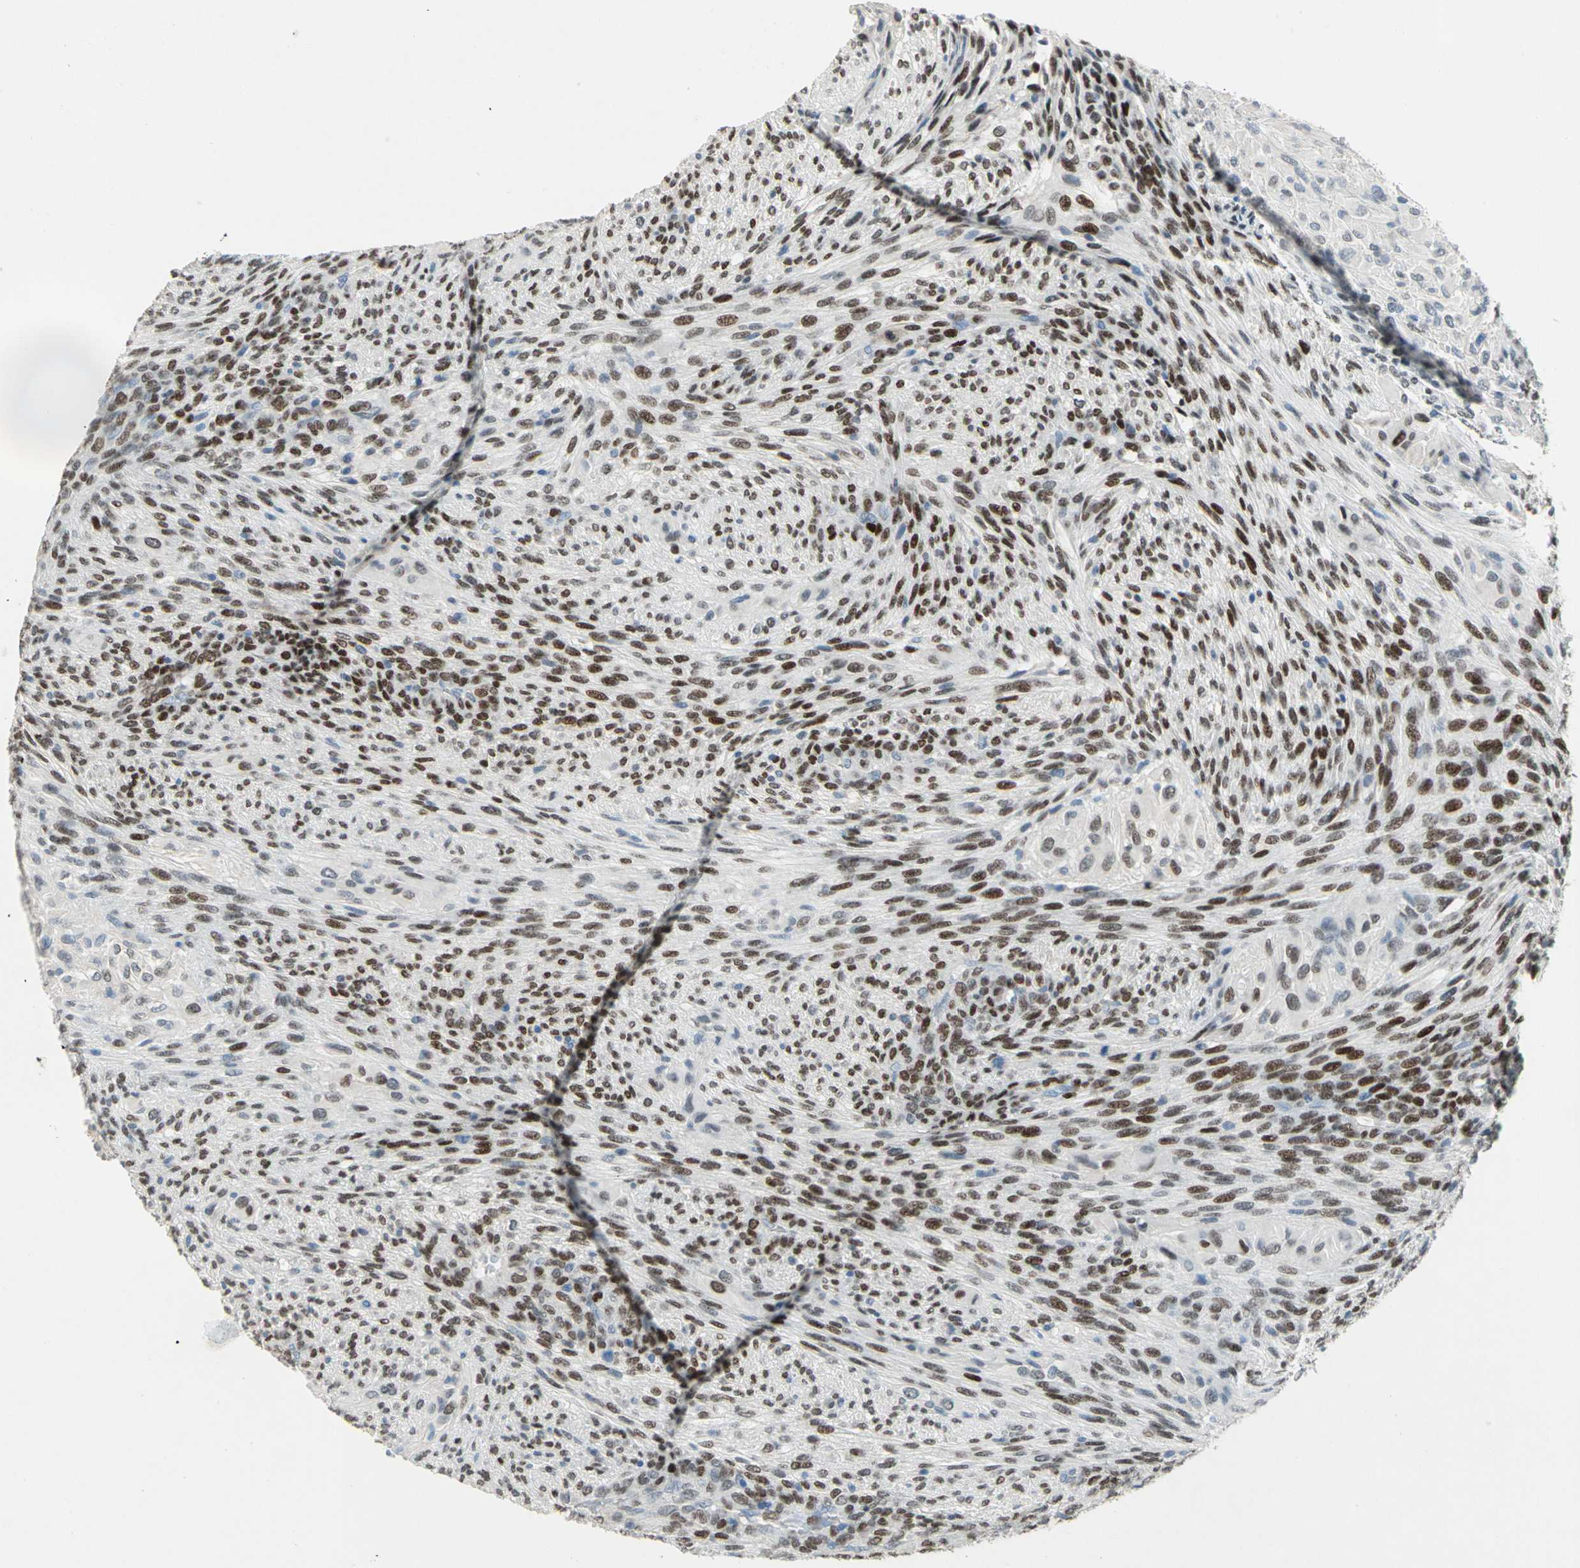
{"staining": {"intensity": "strong", "quantity": ">75%", "location": "nuclear"}, "tissue": "glioma", "cell_type": "Tumor cells", "image_type": "cancer", "snomed": [{"axis": "morphology", "description": "Glioma, malignant, High grade"}, {"axis": "topography", "description": "Cerebral cortex"}], "caption": "A histopathology image of human malignant glioma (high-grade) stained for a protein reveals strong nuclear brown staining in tumor cells. The staining was performed using DAB (3,3'-diaminobenzidine) to visualize the protein expression in brown, while the nuclei were stained in blue with hematoxylin (Magnification: 20x).", "gene": "NAB2", "patient": {"sex": "female", "age": 55}}